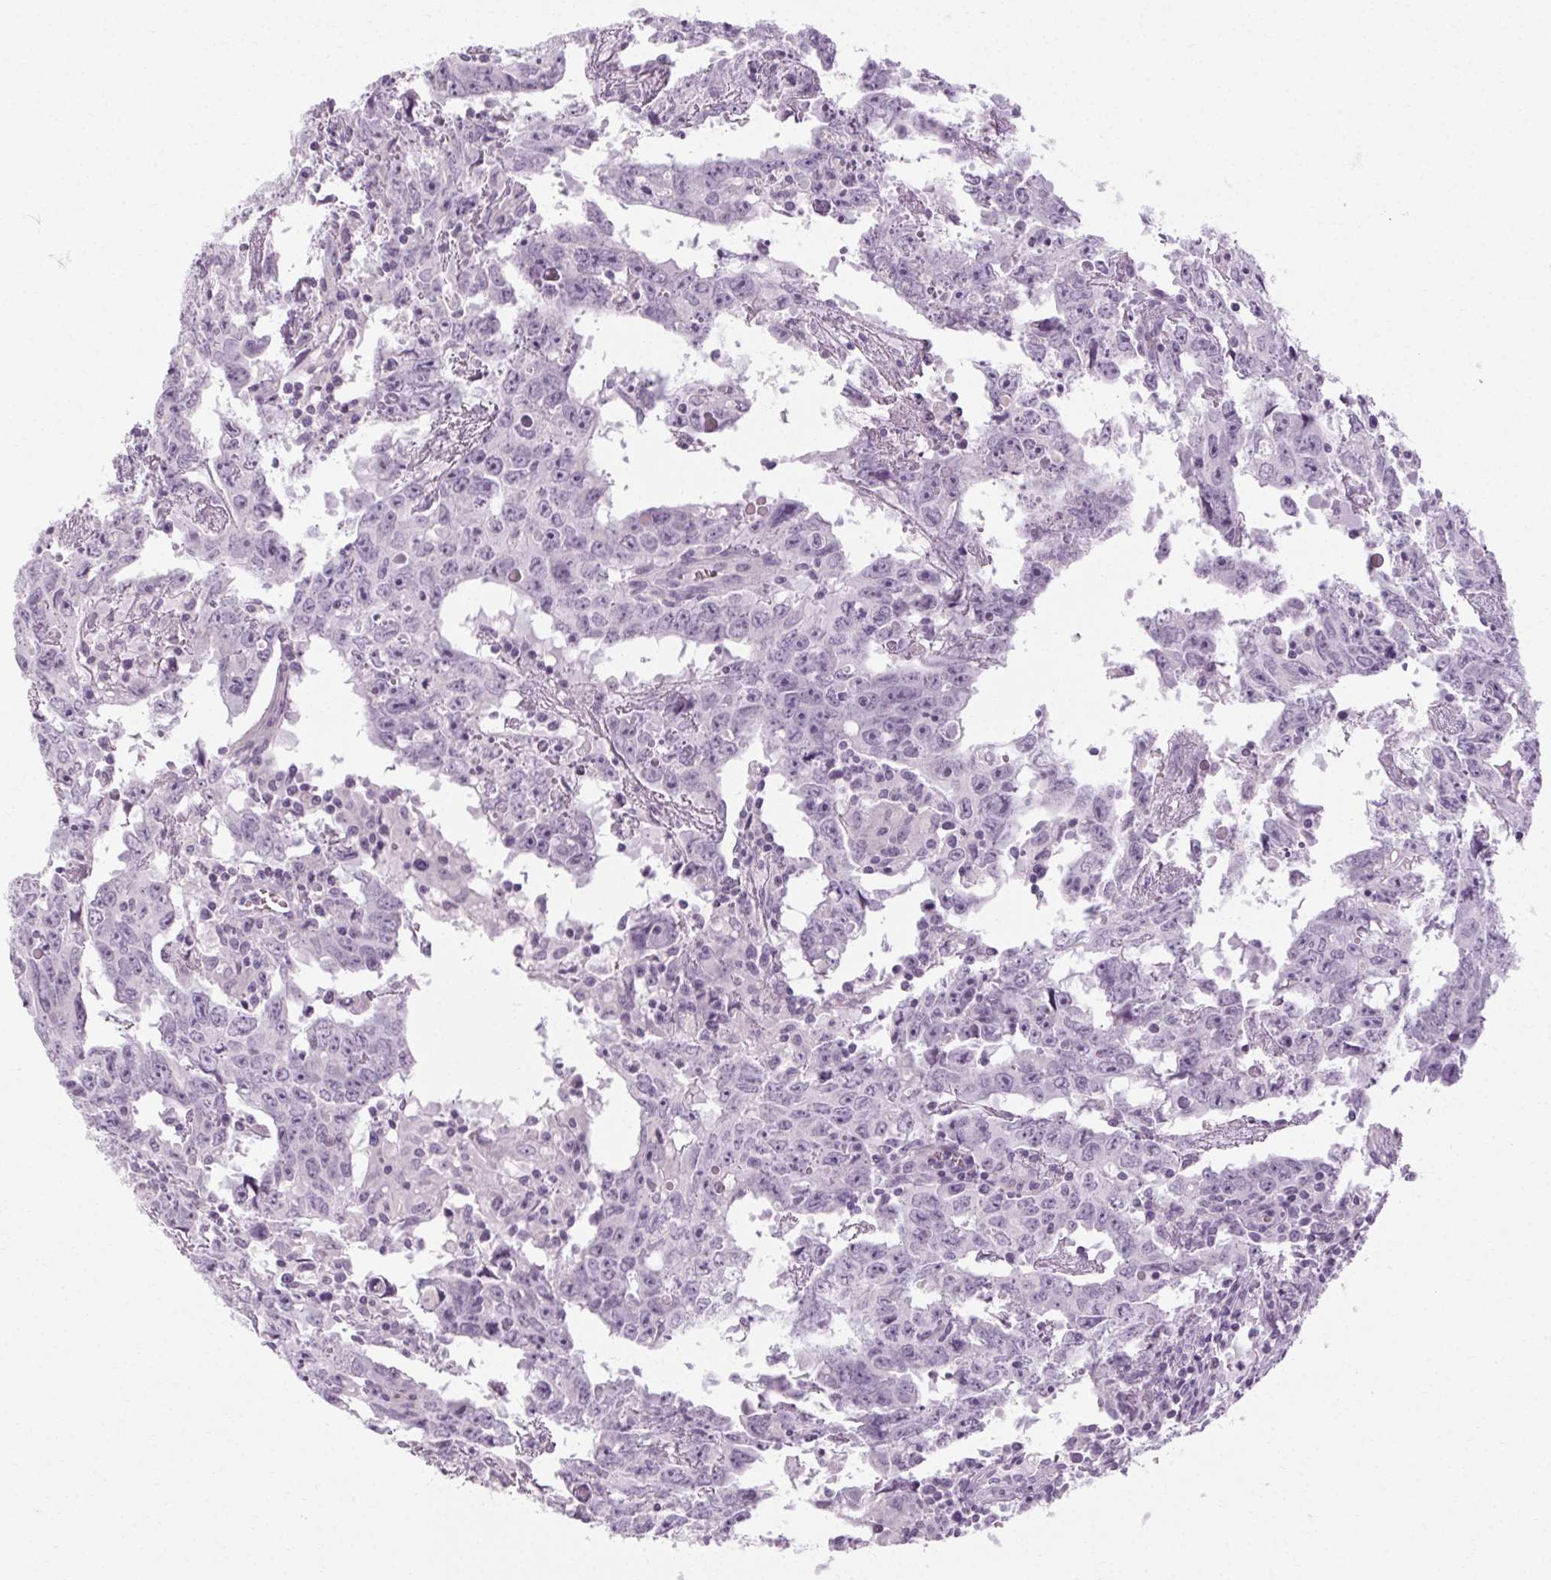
{"staining": {"intensity": "negative", "quantity": "none", "location": "none"}, "tissue": "testis cancer", "cell_type": "Tumor cells", "image_type": "cancer", "snomed": [{"axis": "morphology", "description": "Carcinoma, Embryonal, NOS"}, {"axis": "topography", "description": "Testis"}], "caption": "DAB immunohistochemical staining of human testis cancer demonstrates no significant staining in tumor cells.", "gene": "POMC", "patient": {"sex": "male", "age": 22}}